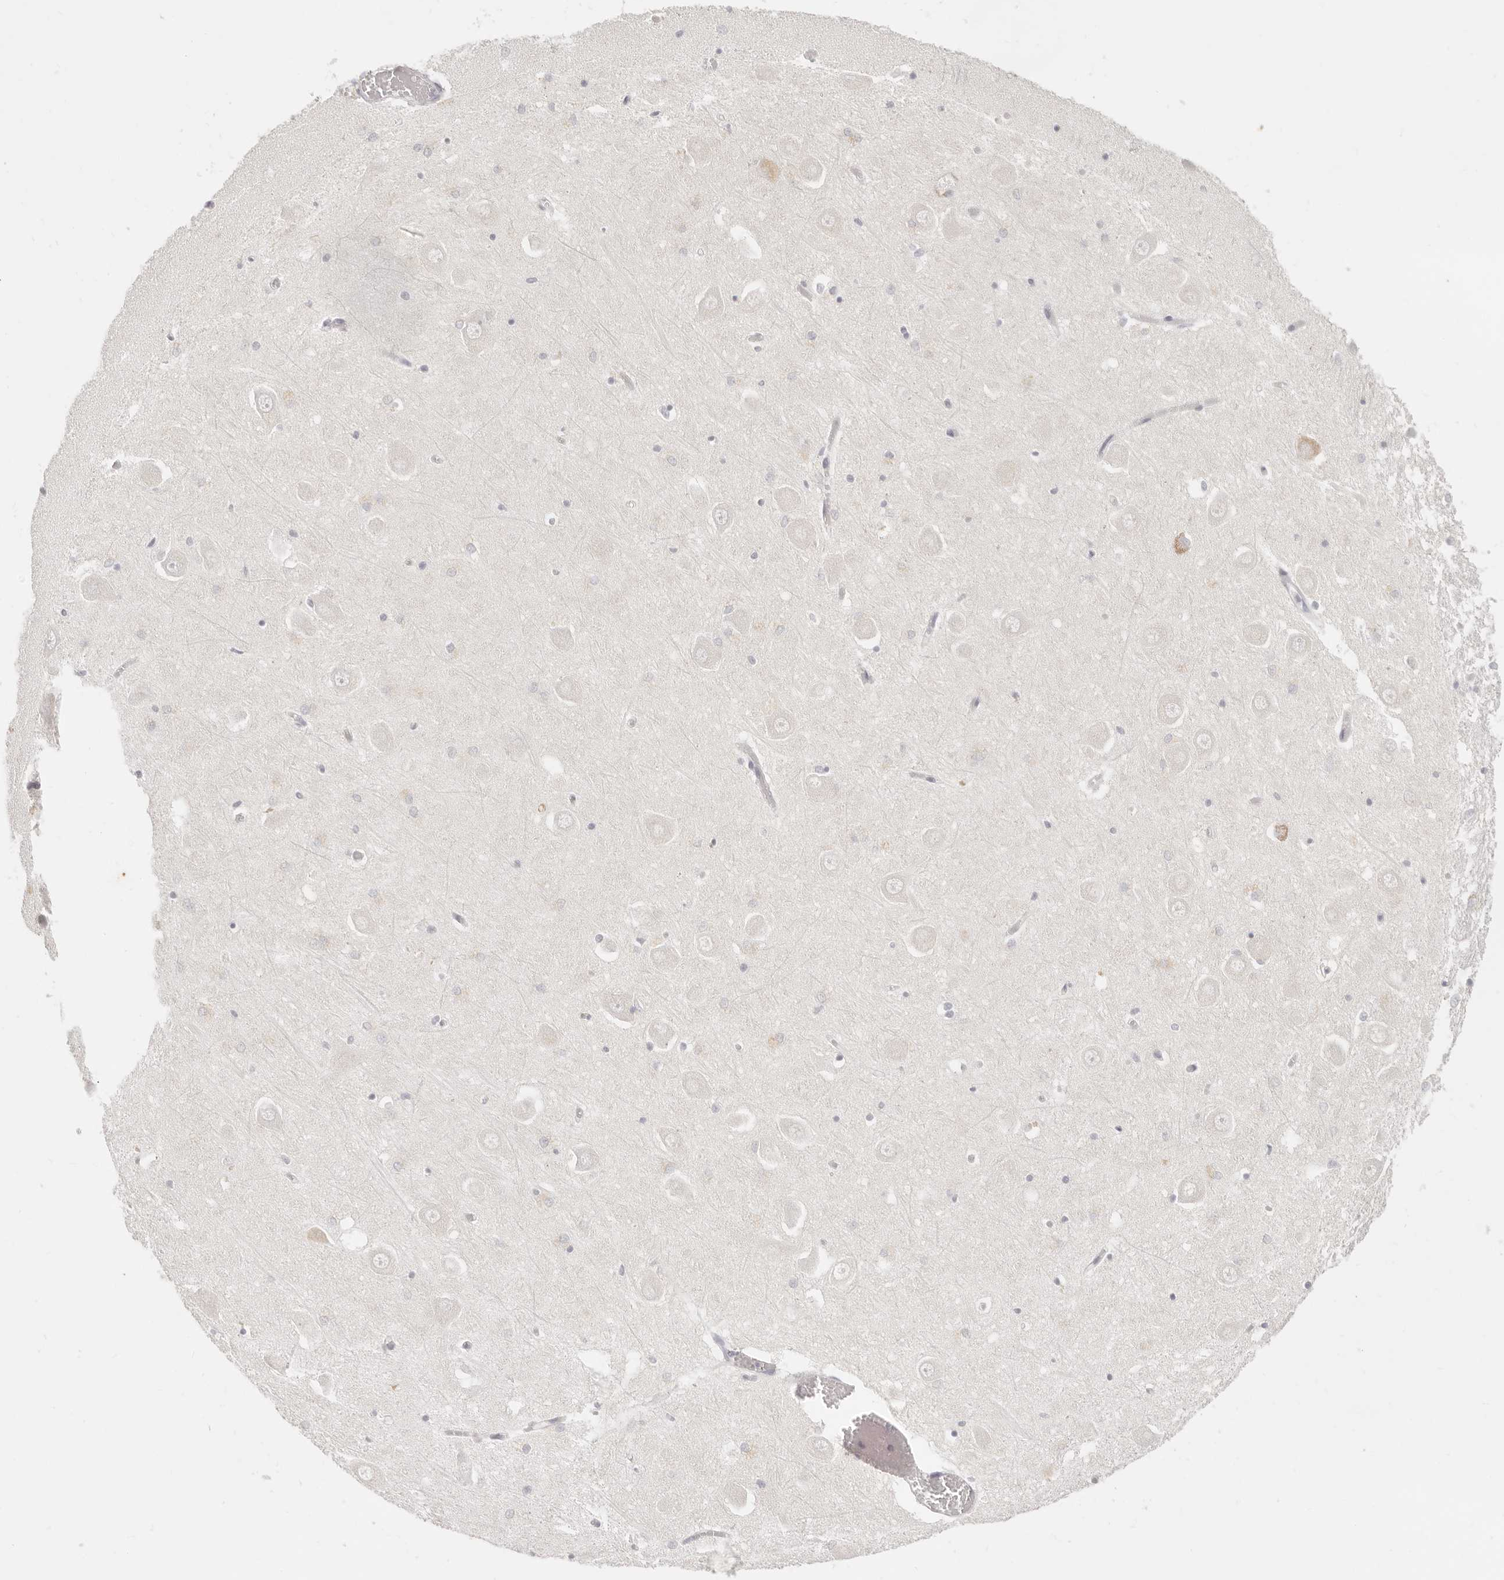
{"staining": {"intensity": "negative", "quantity": "none", "location": "none"}, "tissue": "hippocampus", "cell_type": "Glial cells", "image_type": "normal", "snomed": [{"axis": "morphology", "description": "Normal tissue, NOS"}, {"axis": "topography", "description": "Hippocampus"}], "caption": "An immunohistochemistry photomicrograph of unremarkable hippocampus is shown. There is no staining in glial cells of hippocampus.", "gene": "EPCAM", "patient": {"sex": "male", "age": 70}}